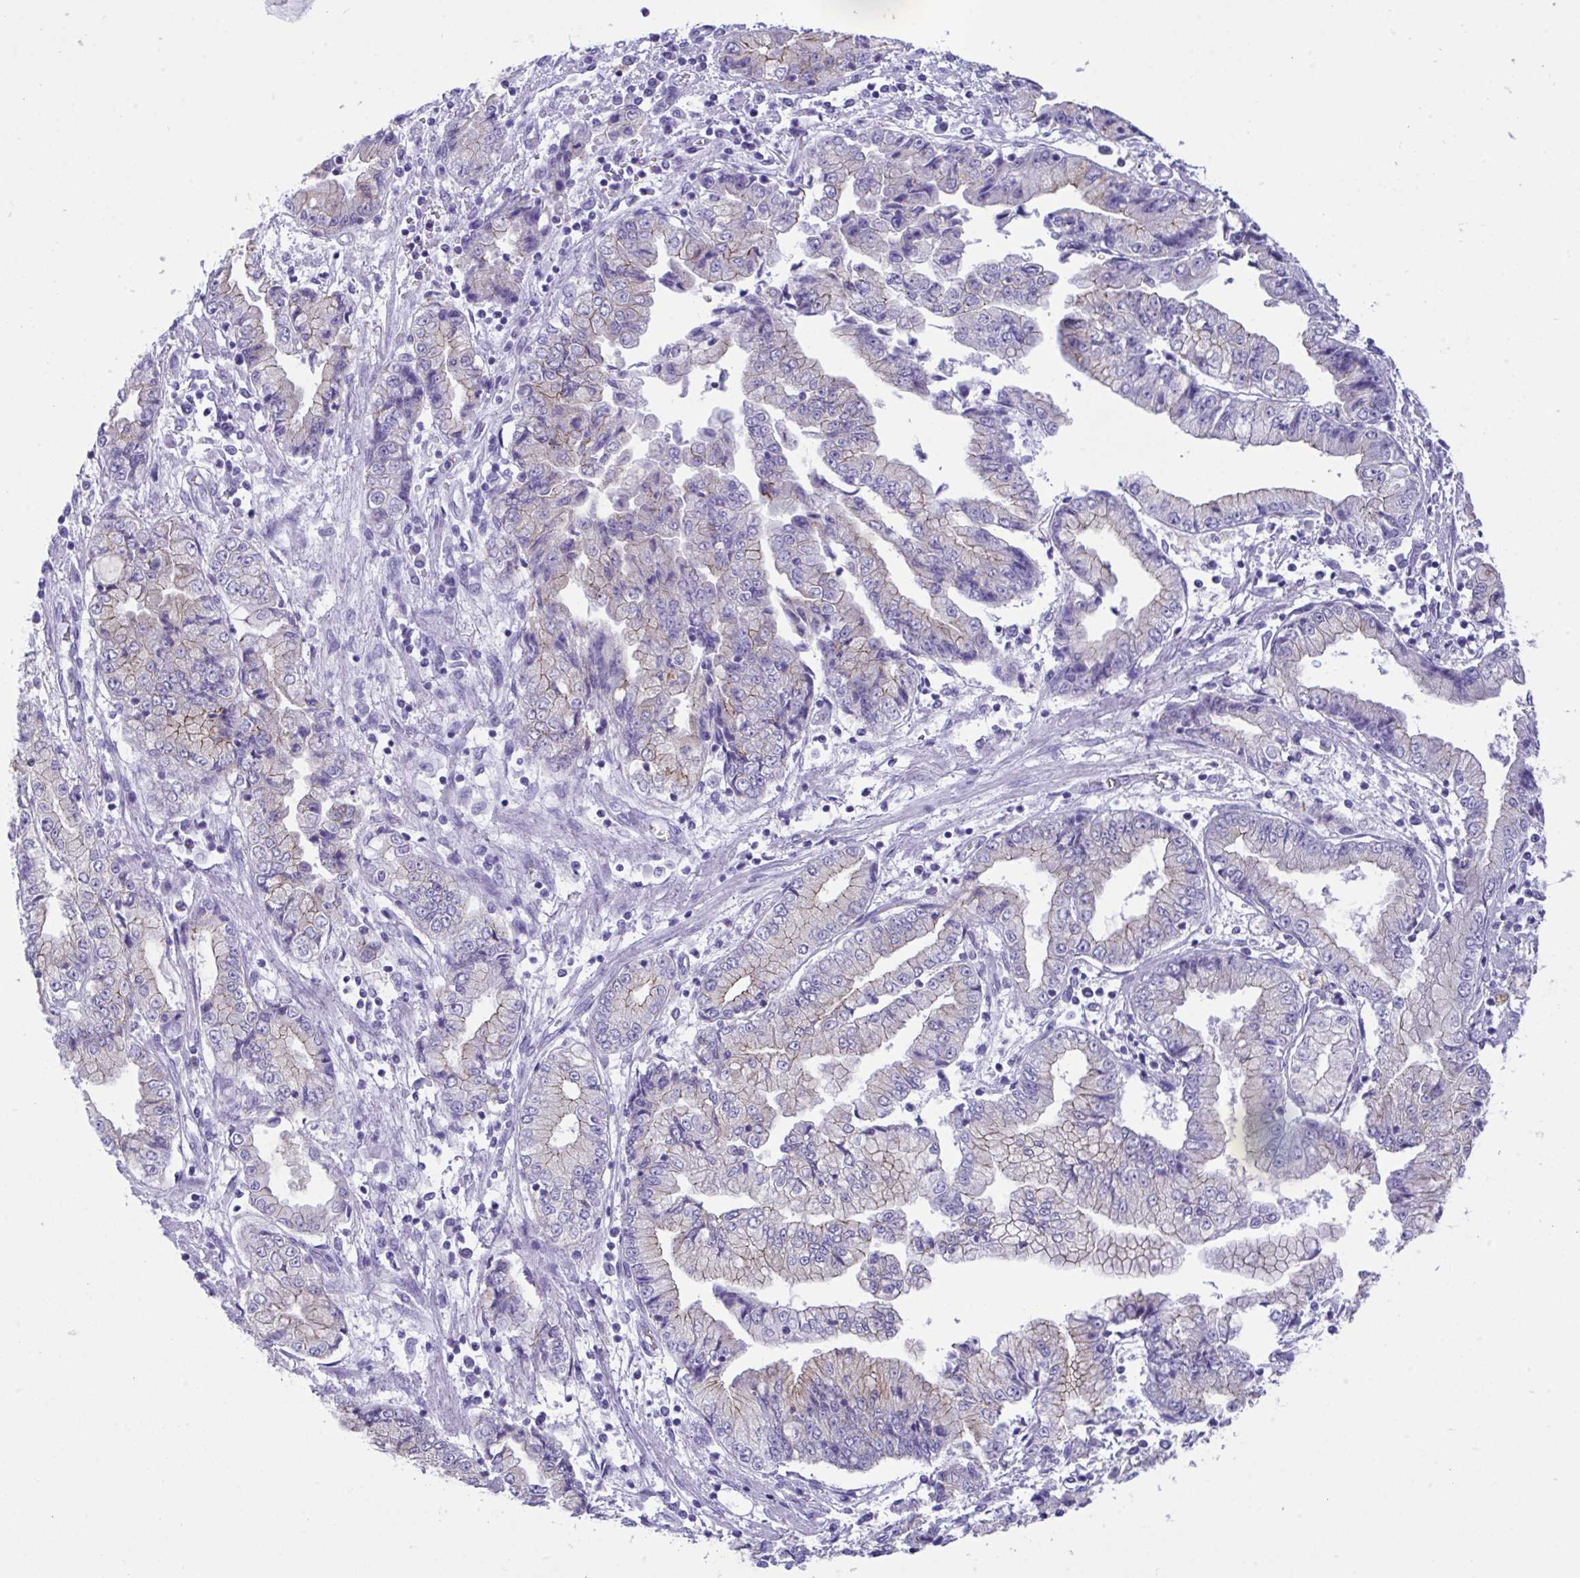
{"staining": {"intensity": "weak", "quantity": "<25%", "location": "cytoplasmic/membranous"}, "tissue": "stomach cancer", "cell_type": "Tumor cells", "image_type": "cancer", "snomed": [{"axis": "morphology", "description": "Adenocarcinoma, NOS"}, {"axis": "topography", "description": "Stomach, upper"}], "caption": "There is no significant staining in tumor cells of stomach adenocarcinoma.", "gene": "GLB1L2", "patient": {"sex": "female", "age": 74}}